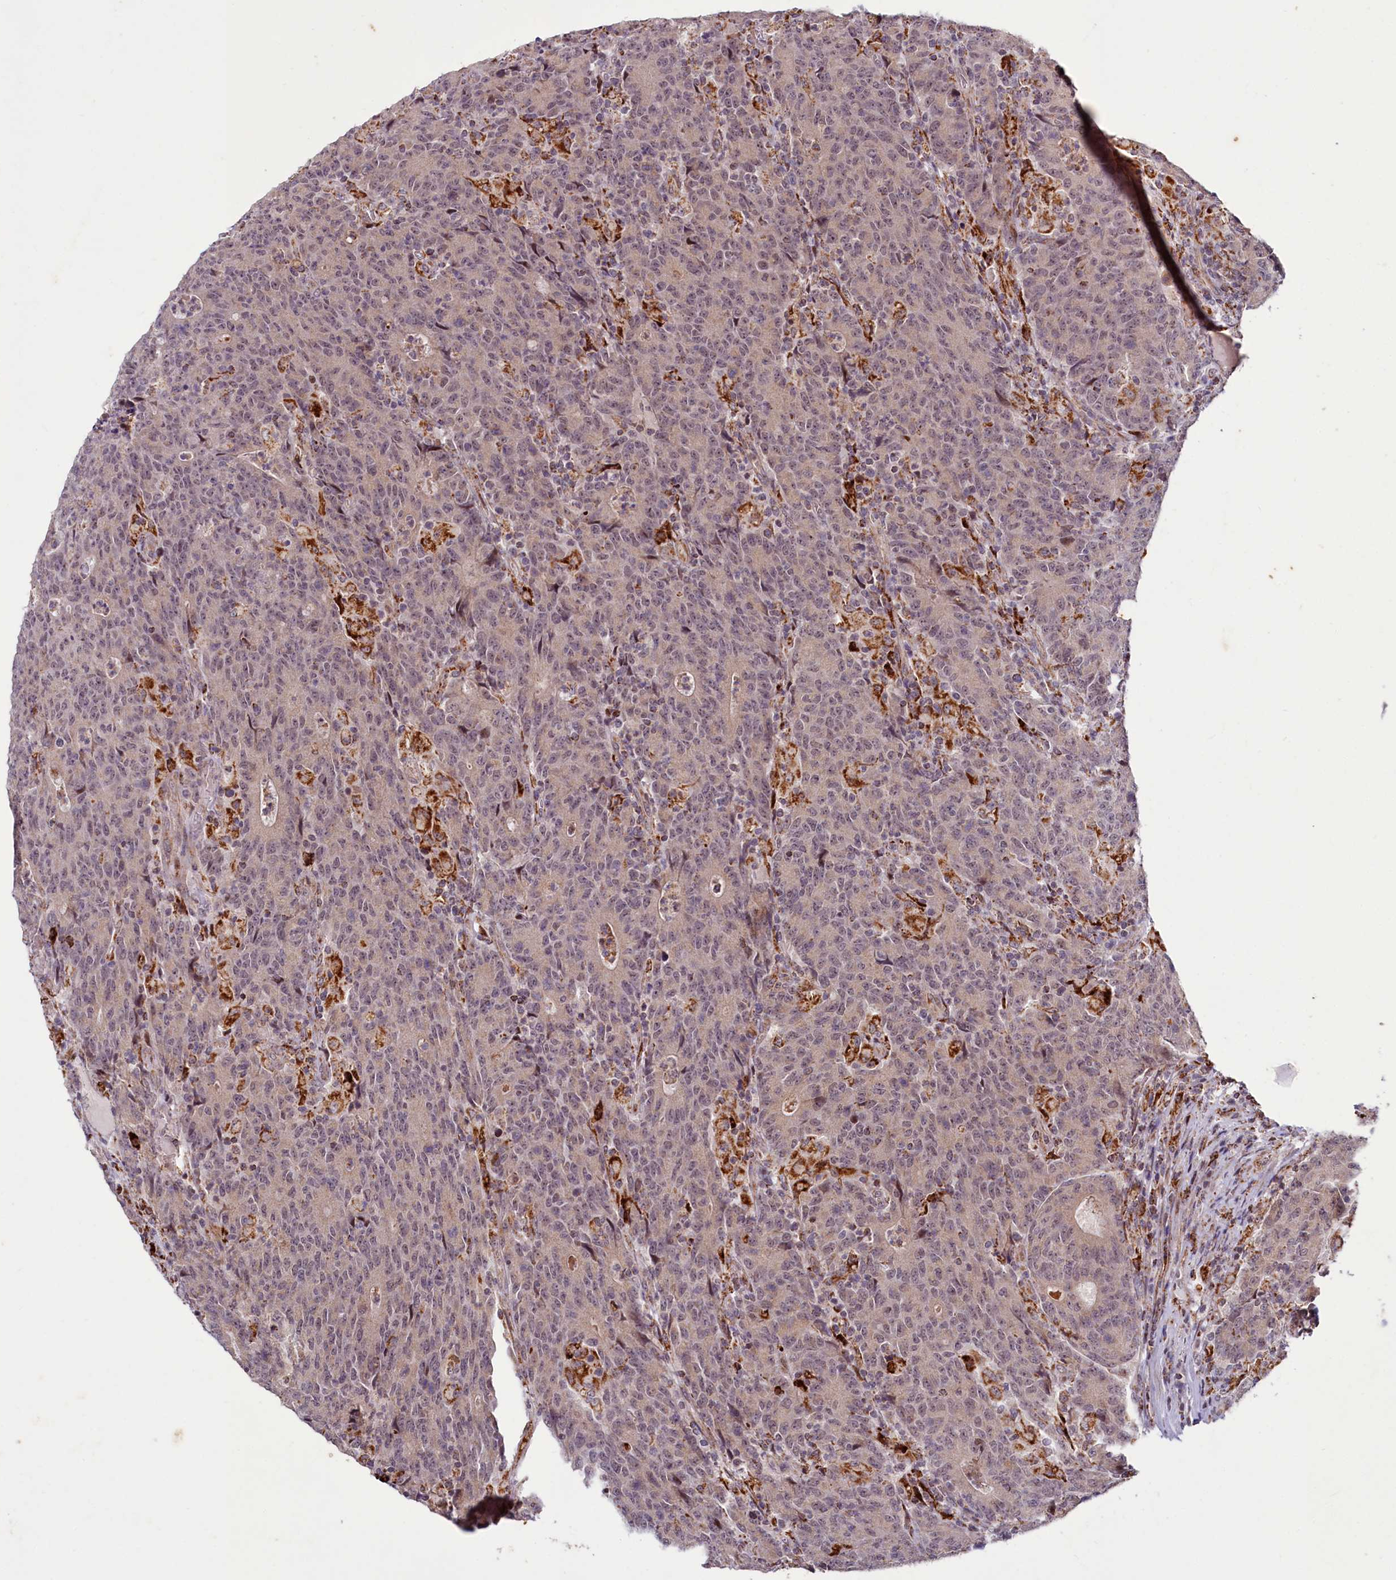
{"staining": {"intensity": "weak", "quantity": "<25%", "location": "cytoplasmic/membranous"}, "tissue": "colorectal cancer", "cell_type": "Tumor cells", "image_type": "cancer", "snomed": [{"axis": "morphology", "description": "Adenocarcinoma, NOS"}, {"axis": "topography", "description": "Colon"}], "caption": "This is an immunohistochemistry (IHC) image of colorectal cancer (adenocarcinoma). There is no staining in tumor cells.", "gene": "DYNC2H1", "patient": {"sex": "female", "age": 75}}